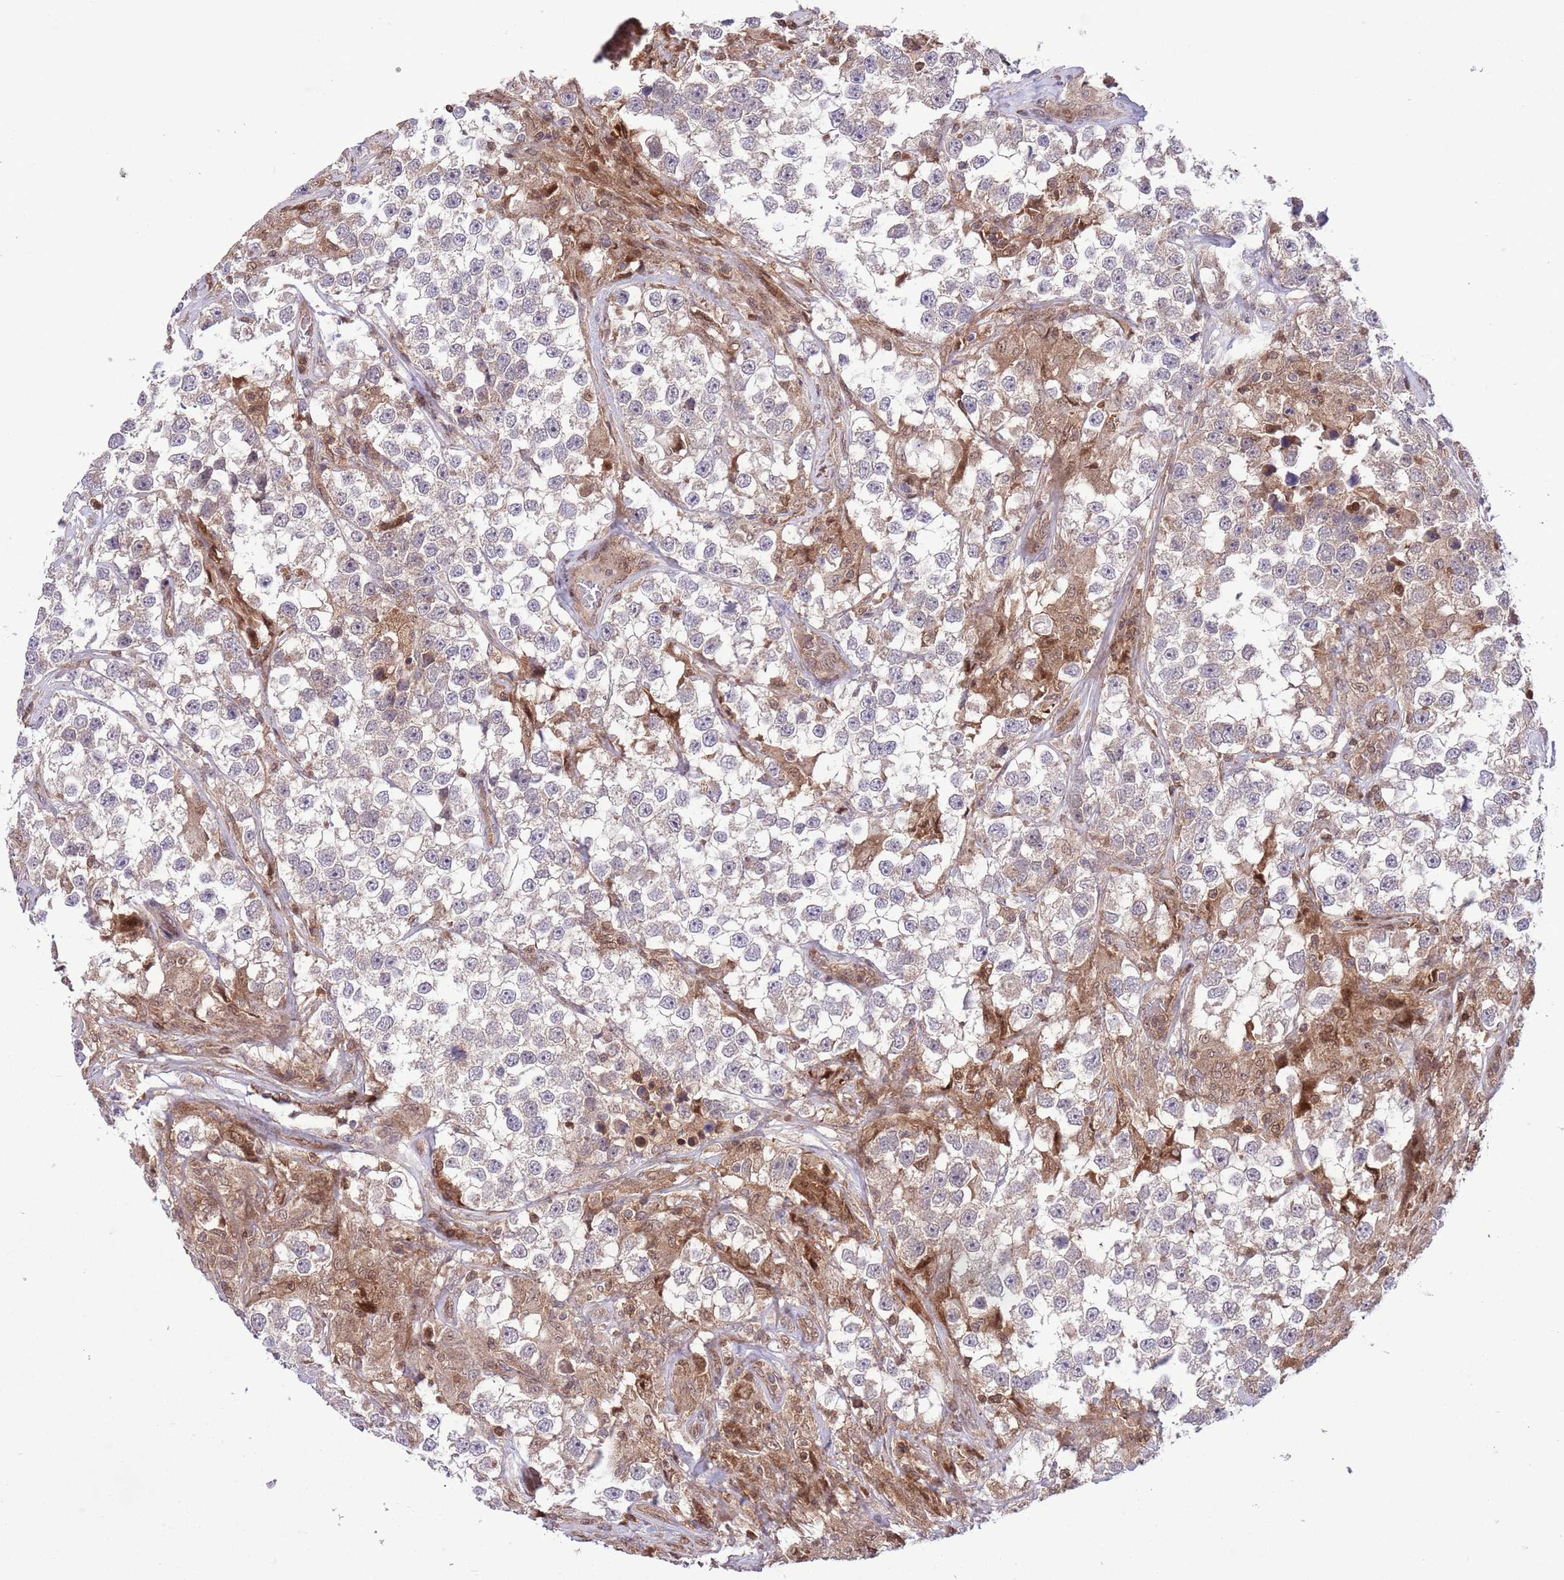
{"staining": {"intensity": "negative", "quantity": "none", "location": "none"}, "tissue": "testis cancer", "cell_type": "Tumor cells", "image_type": "cancer", "snomed": [{"axis": "morphology", "description": "Seminoma, NOS"}, {"axis": "topography", "description": "Testis"}], "caption": "A photomicrograph of testis seminoma stained for a protein reveals no brown staining in tumor cells.", "gene": "HDHD2", "patient": {"sex": "male", "age": 46}}